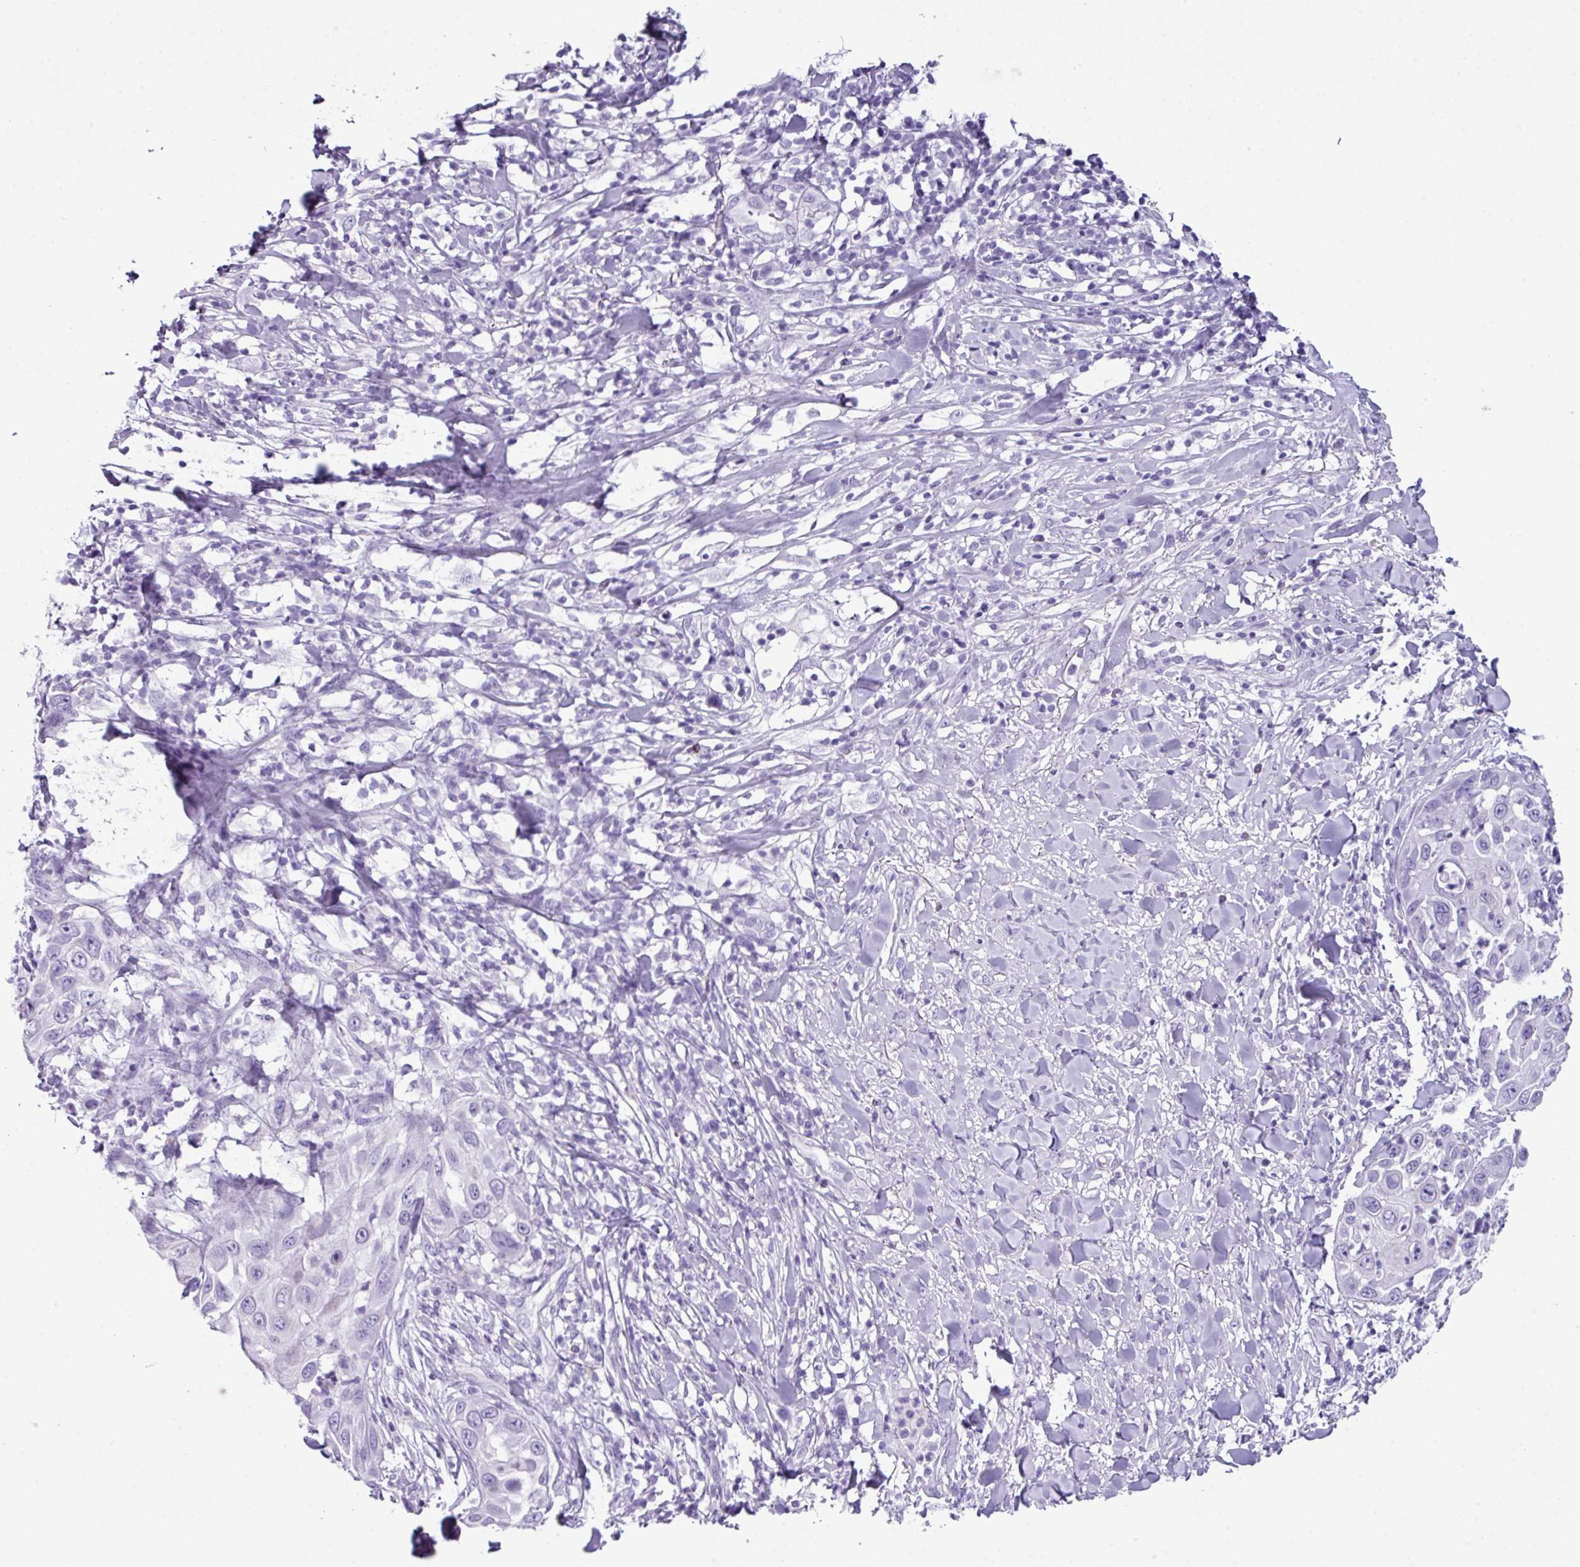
{"staining": {"intensity": "negative", "quantity": "none", "location": "none"}, "tissue": "skin cancer", "cell_type": "Tumor cells", "image_type": "cancer", "snomed": [{"axis": "morphology", "description": "Squamous cell carcinoma, NOS"}, {"axis": "topography", "description": "Skin"}], "caption": "IHC photomicrograph of neoplastic tissue: skin cancer (squamous cell carcinoma) stained with DAB (3,3'-diaminobenzidine) demonstrates no significant protein staining in tumor cells.", "gene": "AGO3", "patient": {"sex": "female", "age": 44}}